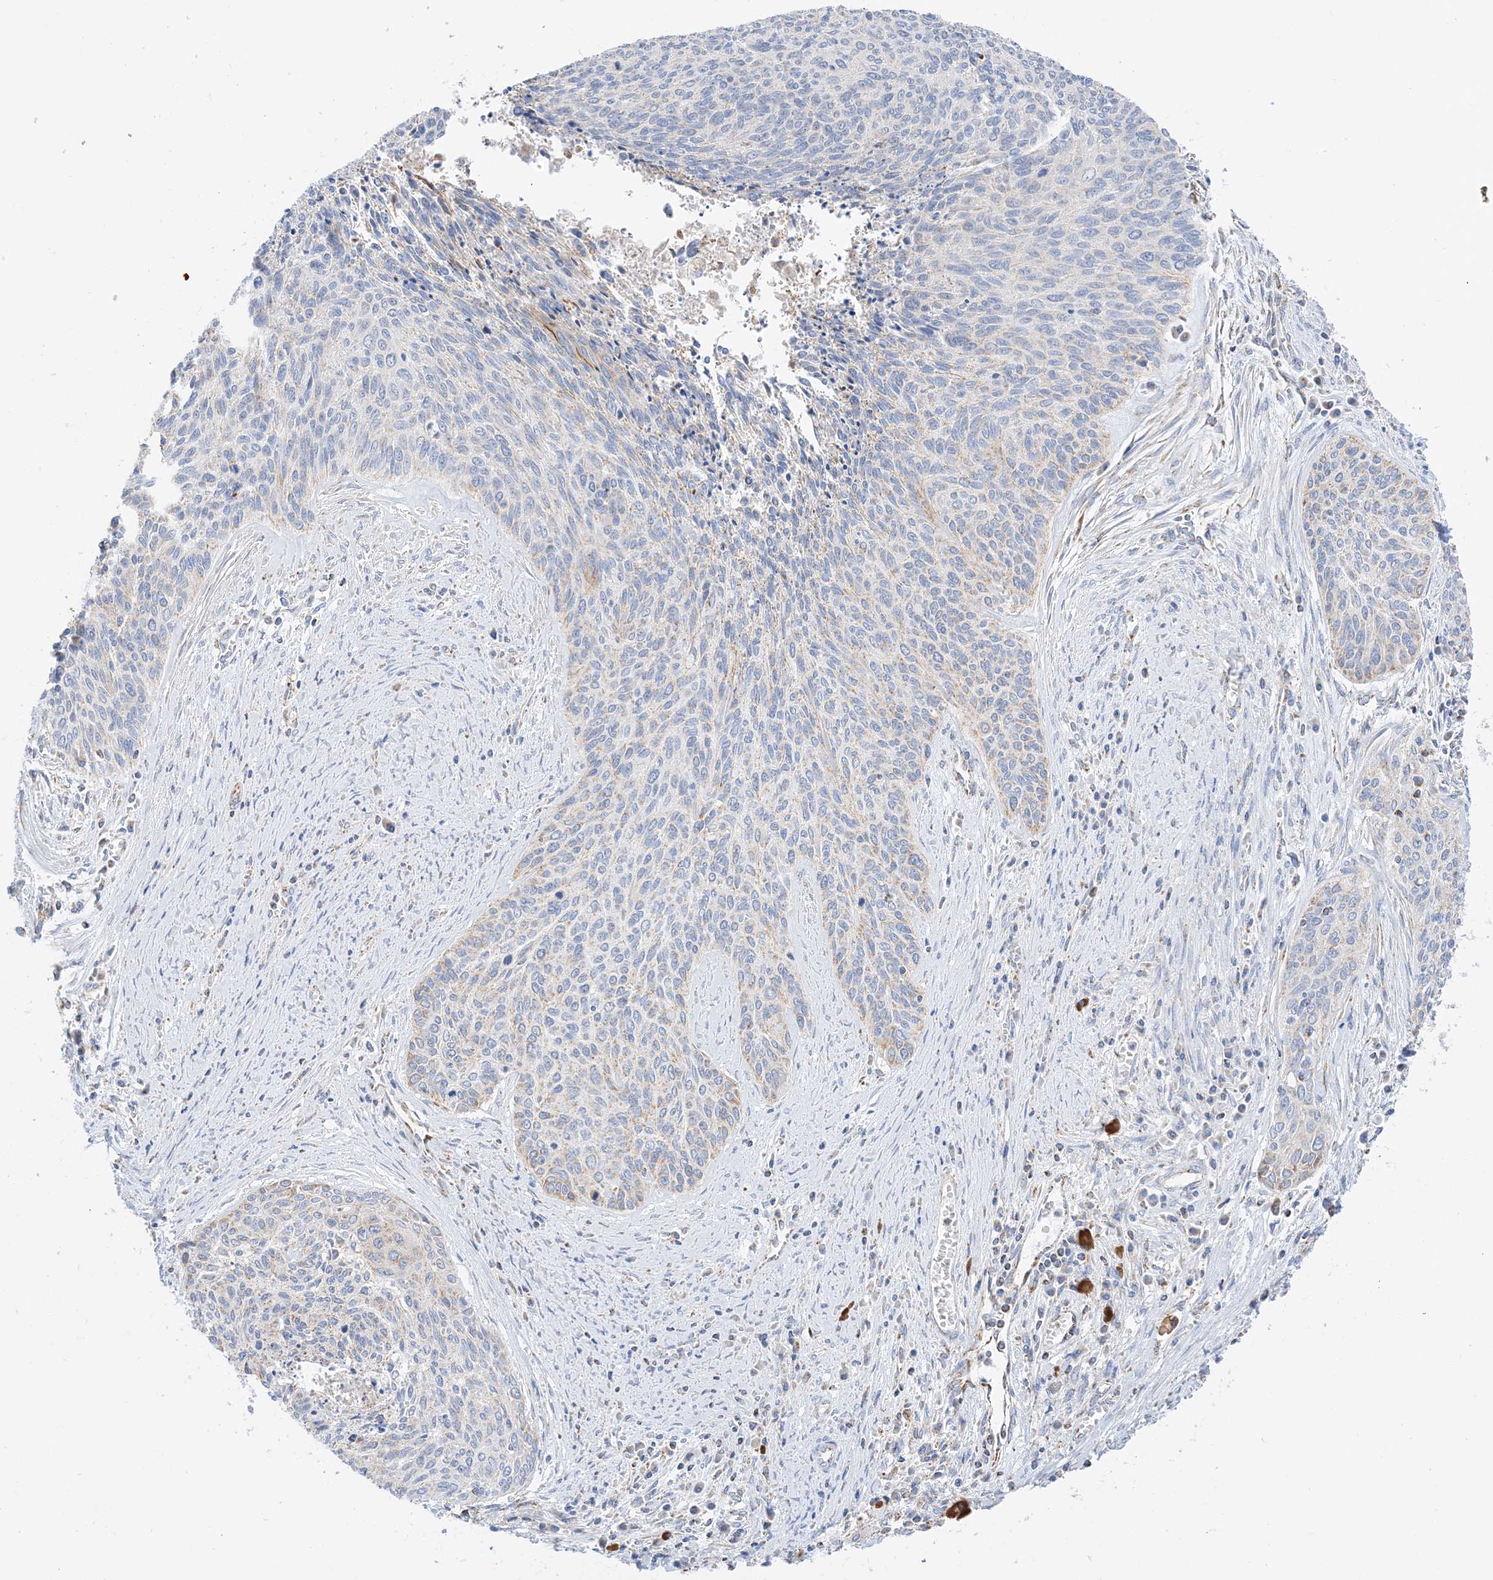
{"staining": {"intensity": "negative", "quantity": "none", "location": "none"}, "tissue": "cervical cancer", "cell_type": "Tumor cells", "image_type": "cancer", "snomed": [{"axis": "morphology", "description": "Squamous cell carcinoma, NOS"}, {"axis": "topography", "description": "Cervix"}], "caption": "The immunohistochemistry (IHC) micrograph has no significant positivity in tumor cells of cervical cancer (squamous cell carcinoma) tissue.", "gene": "CAPN13", "patient": {"sex": "female", "age": 55}}